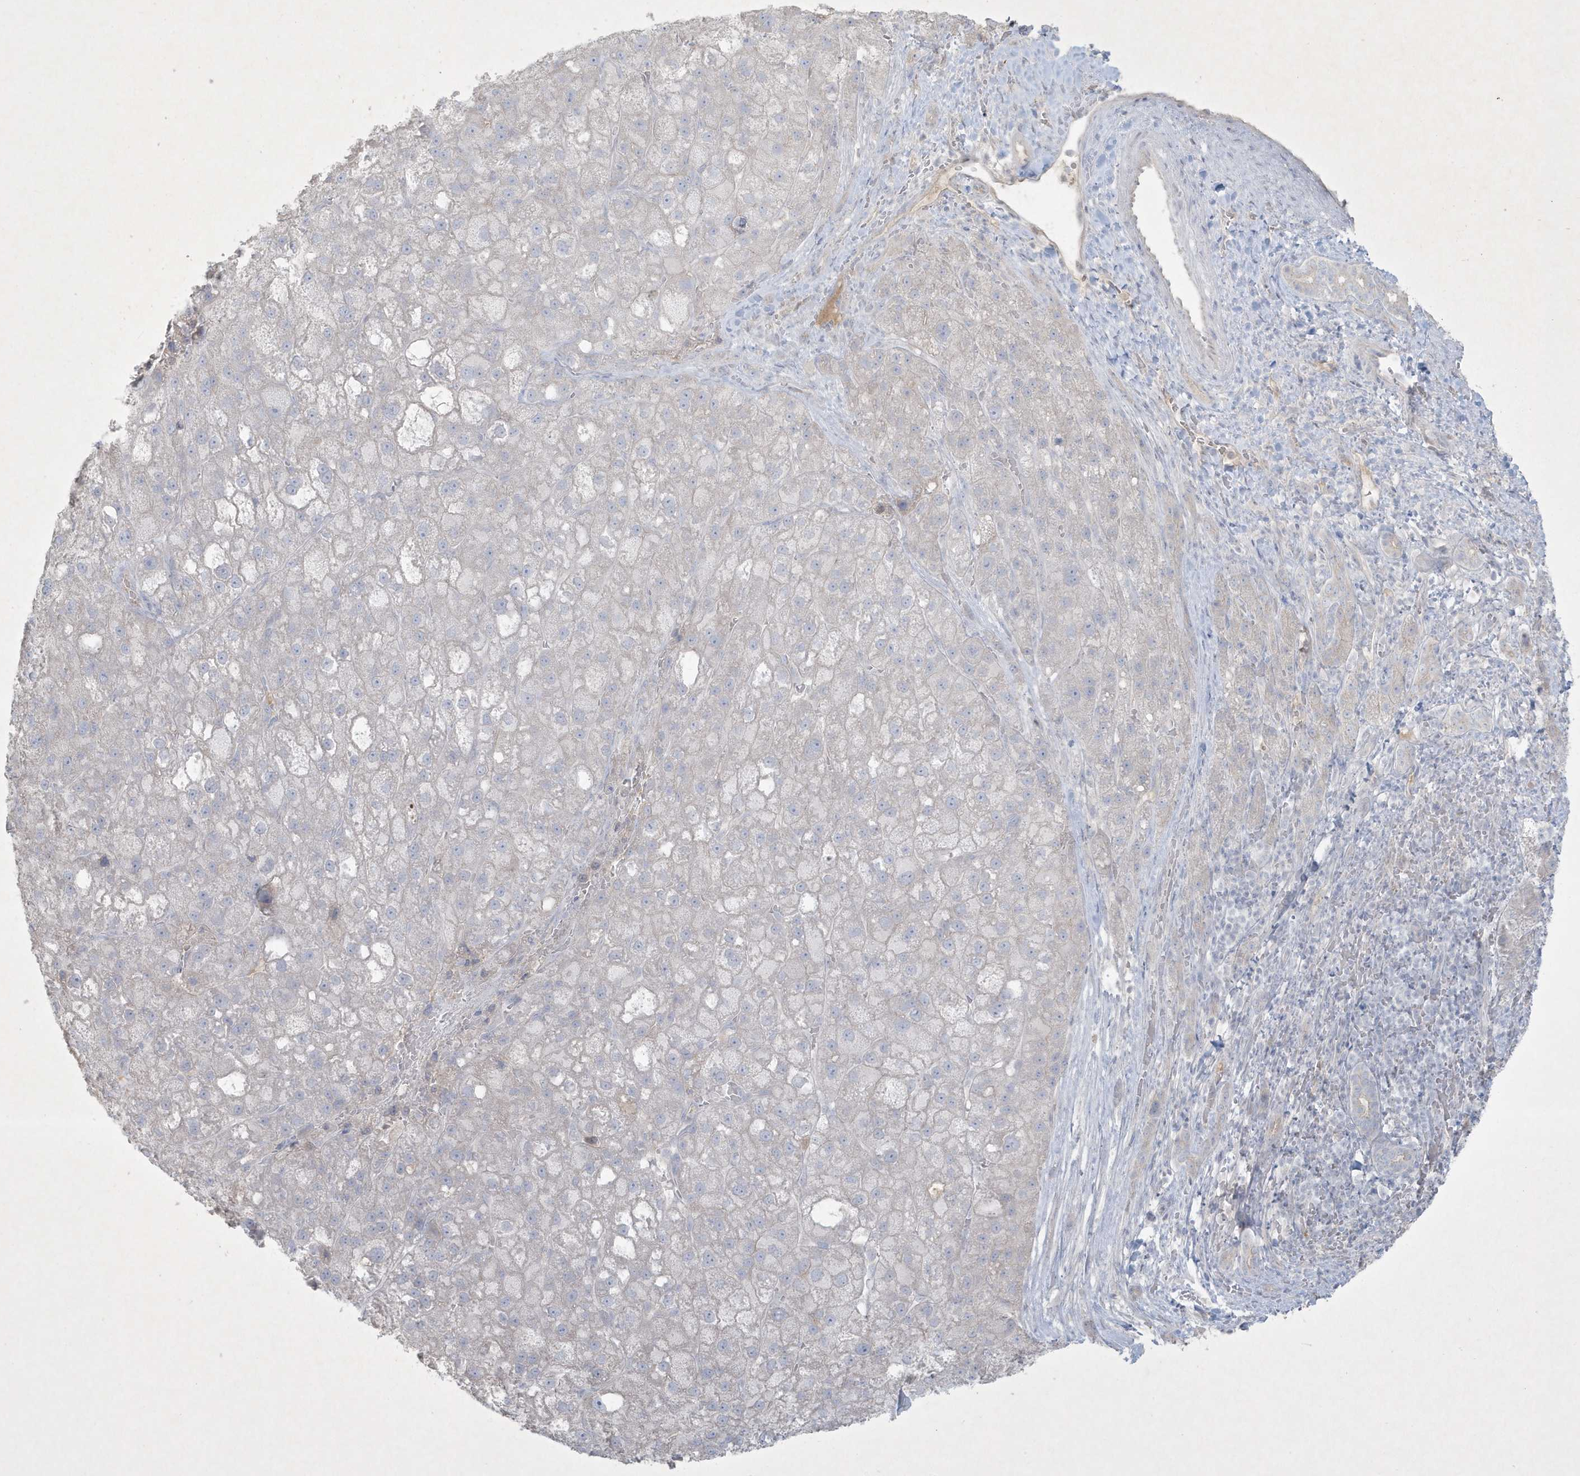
{"staining": {"intensity": "negative", "quantity": "none", "location": "none"}, "tissue": "liver cancer", "cell_type": "Tumor cells", "image_type": "cancer", "snomed": [{"axis": "morphology", "description": "Carcinoma, Hepatocellular, NOS"}, {"axis": "topography", "description": "Liver"}], "caption": "The micrograph exhibits no staining of tumor cells in liver cancer (hepatocellular carcinoma).", "gene": "CCDC24", "patient": {"sex": "male", "age": 57}}